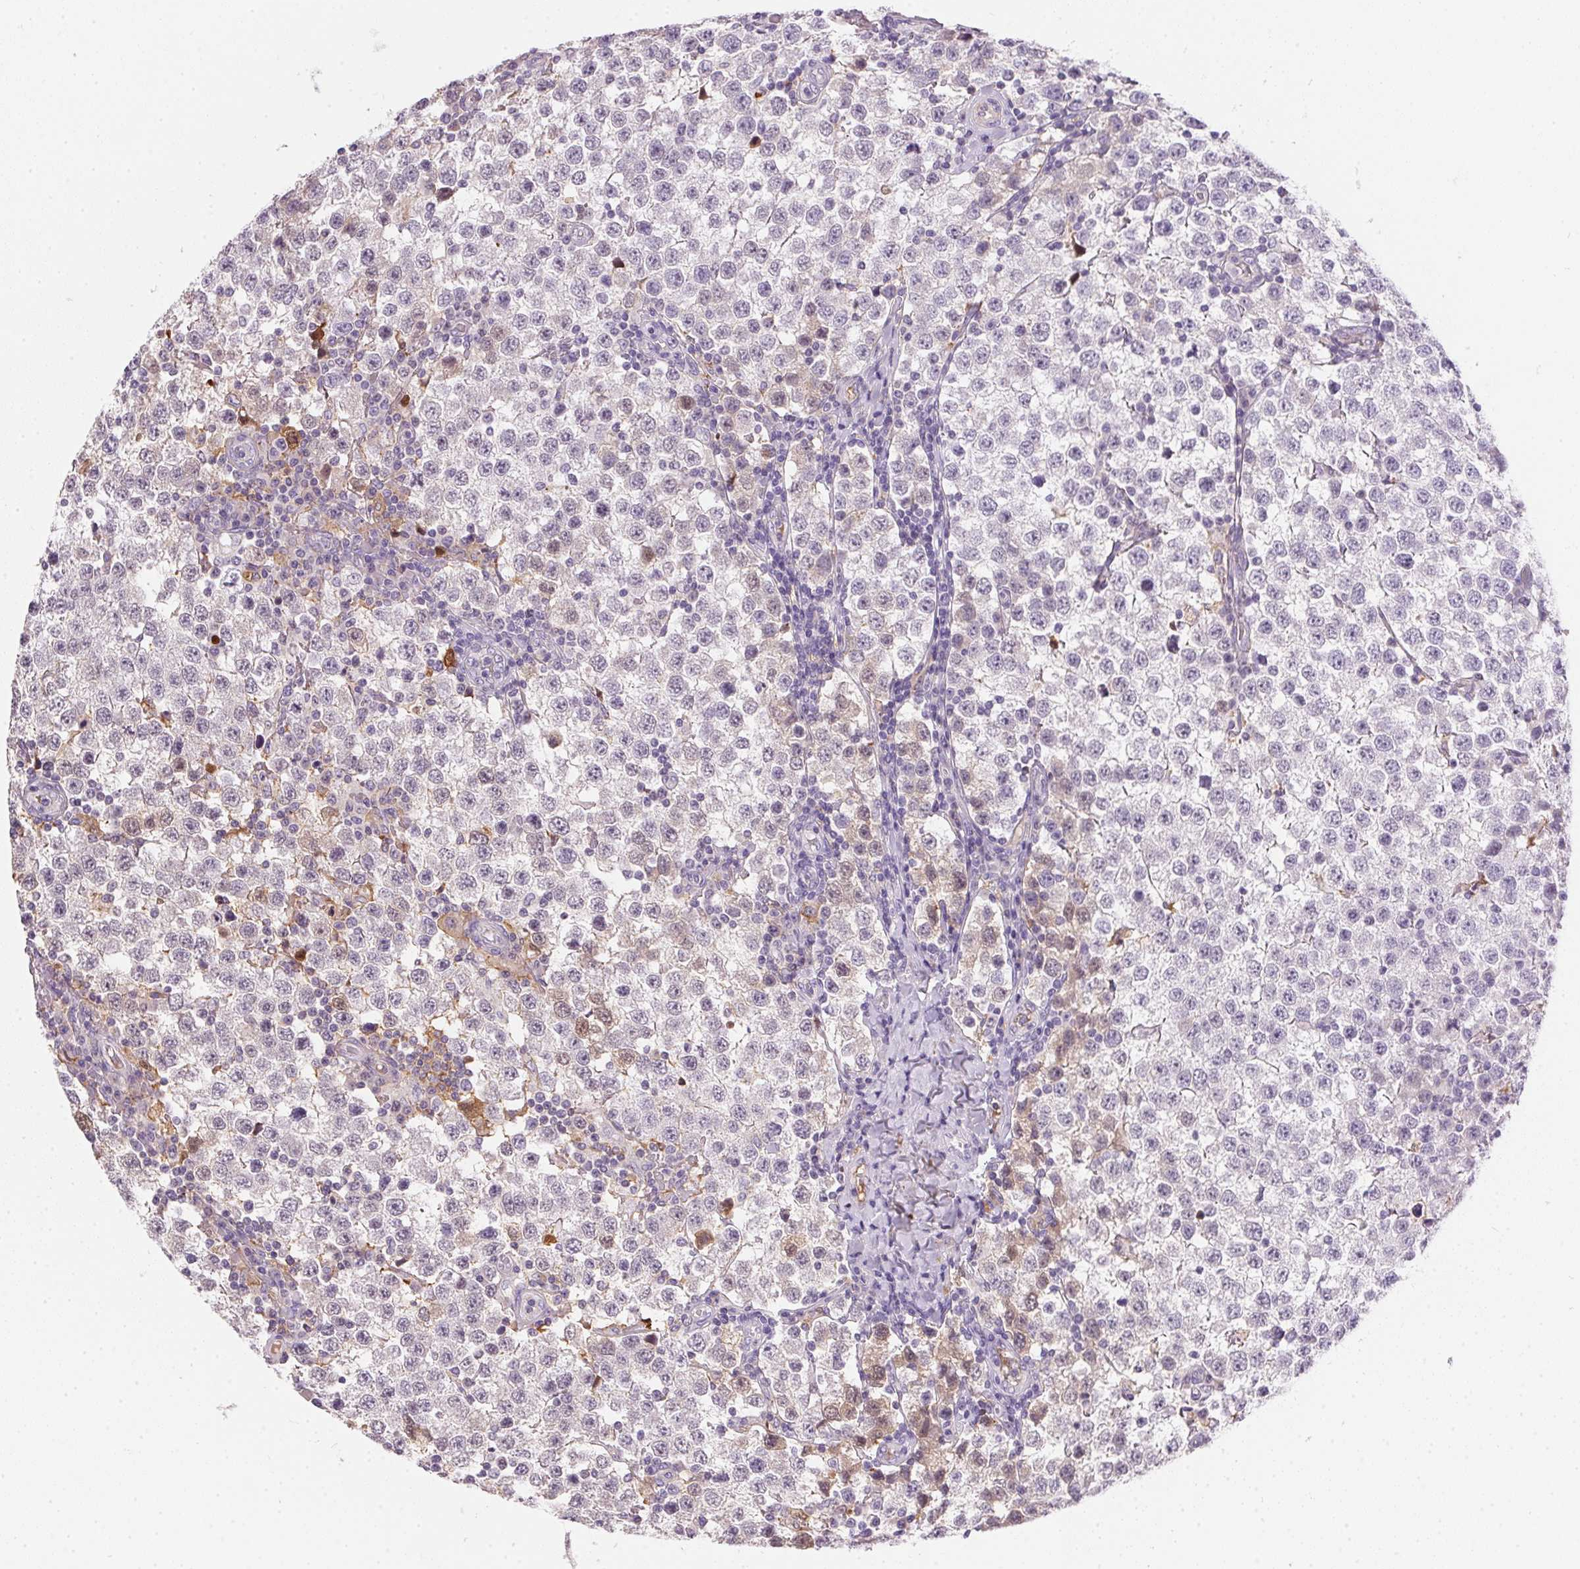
{"staining": {"intensity": "negative", "quantity": "none", "location": "none"}, "tissue": "testis cancer", "cell_type": "Tumor cells", "image_type": "cancer", "snomed": [{"axis": "morphology", "description": "Seminoma, NOS"}, {"axis": "topography", "description": "Testis"}], "caption": "An image of human testis cancer is negative for staining in tumor cells. Brightfield microscopy of immunohistochemistry (IHC) stained with DAB (brown) and hematoxylin (blue), captured at high magnification.", "gene": "ORM1", "patient": {"sex": "male", "age": 34}}